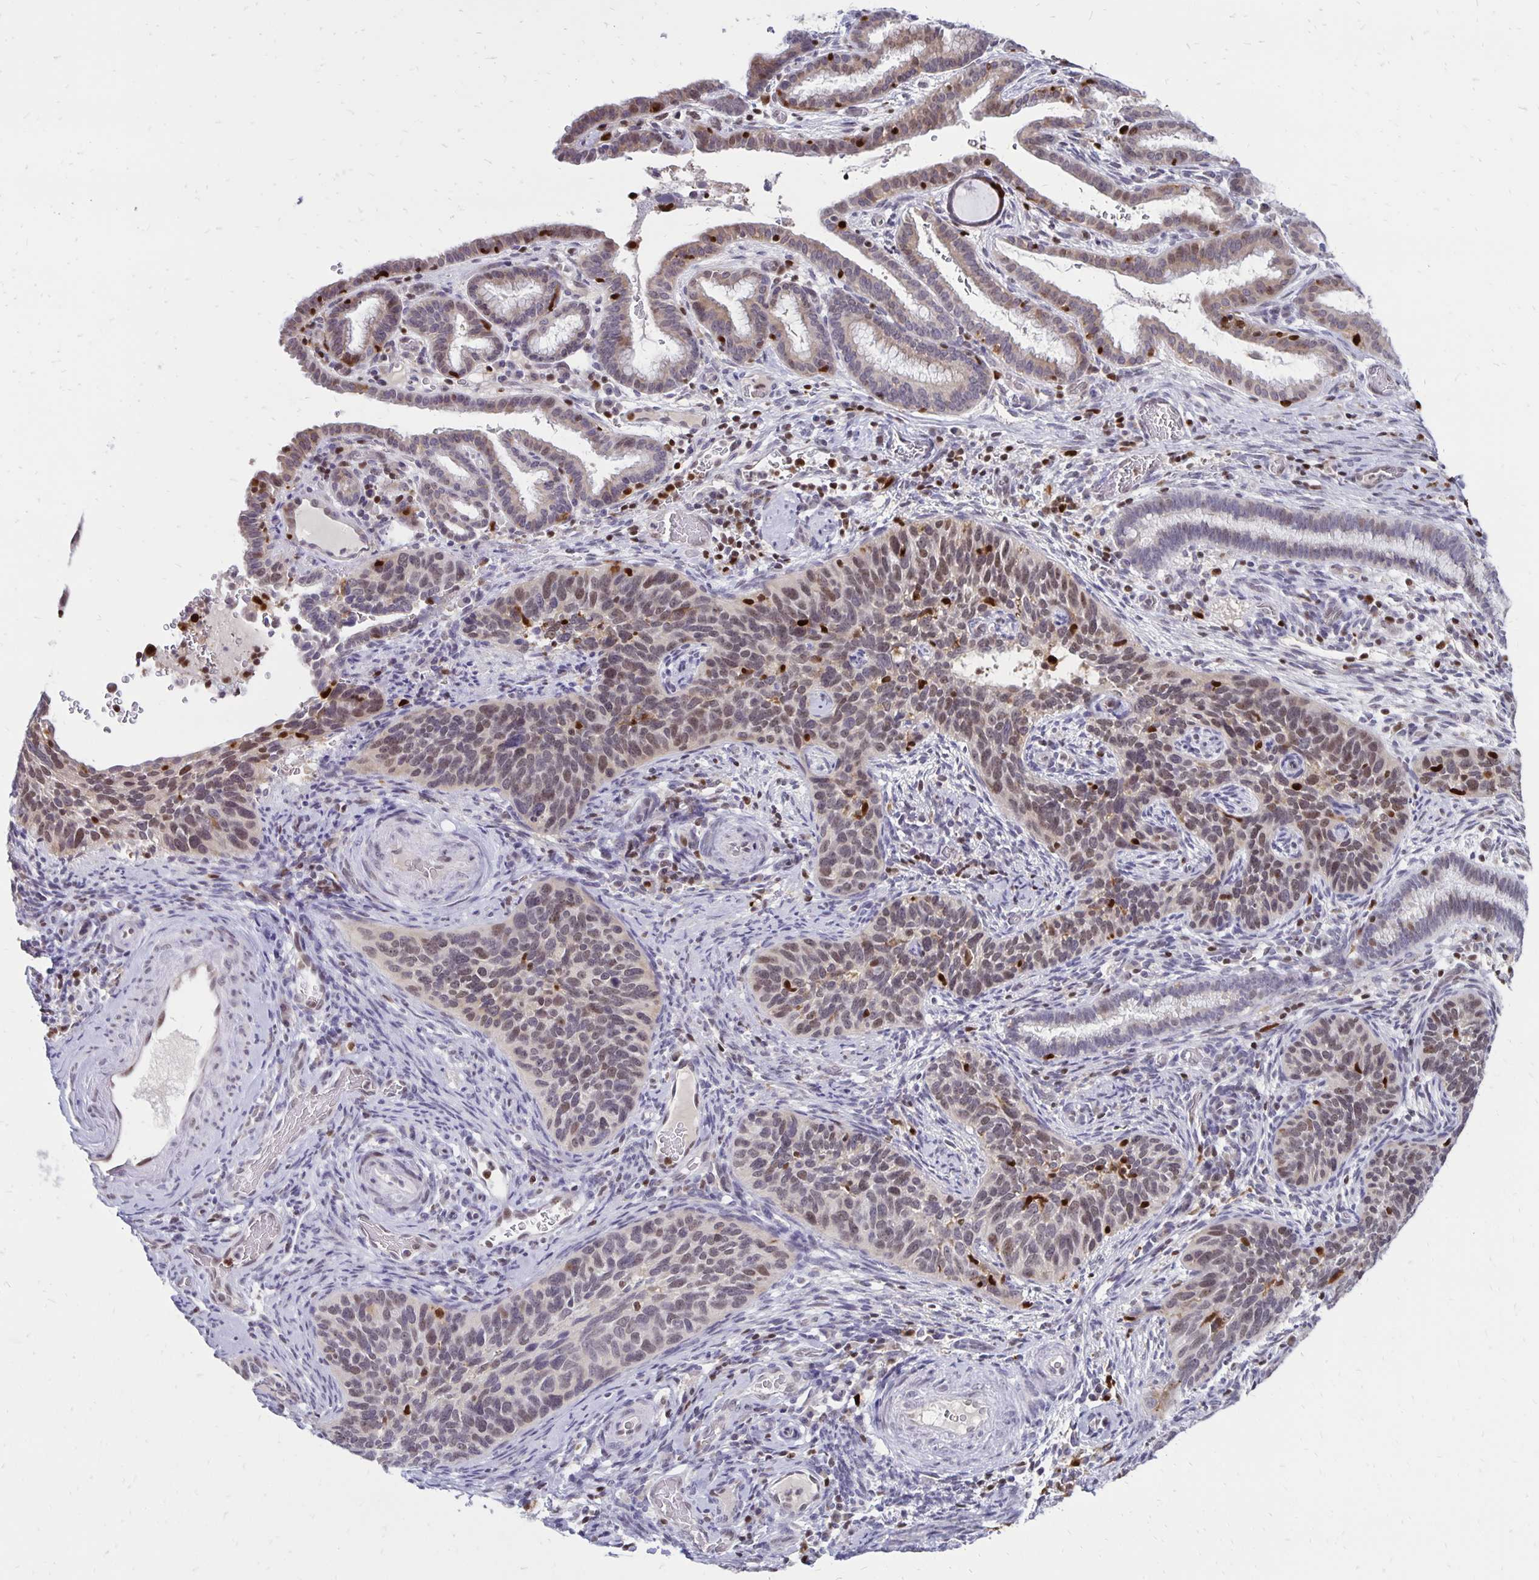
{"staining": {"intensity": "weak", "quantity": "<25%", "location": "nuclear"}, "tissue": "cervical cancer", "cell_type": "Tumor cells", "image_type": "cancer", "snomed": [{"axis": "morphology", "description": "Squamous cell carcinoma, NOS"}, {"axis": "topography", "description": "Cervix"}], "caption": "Tumor cells are negative for brown protein staining in squamous cell carcinoma (cervical).", "gene": "DCK", "patient": {"sex": "female", "age": 51}}